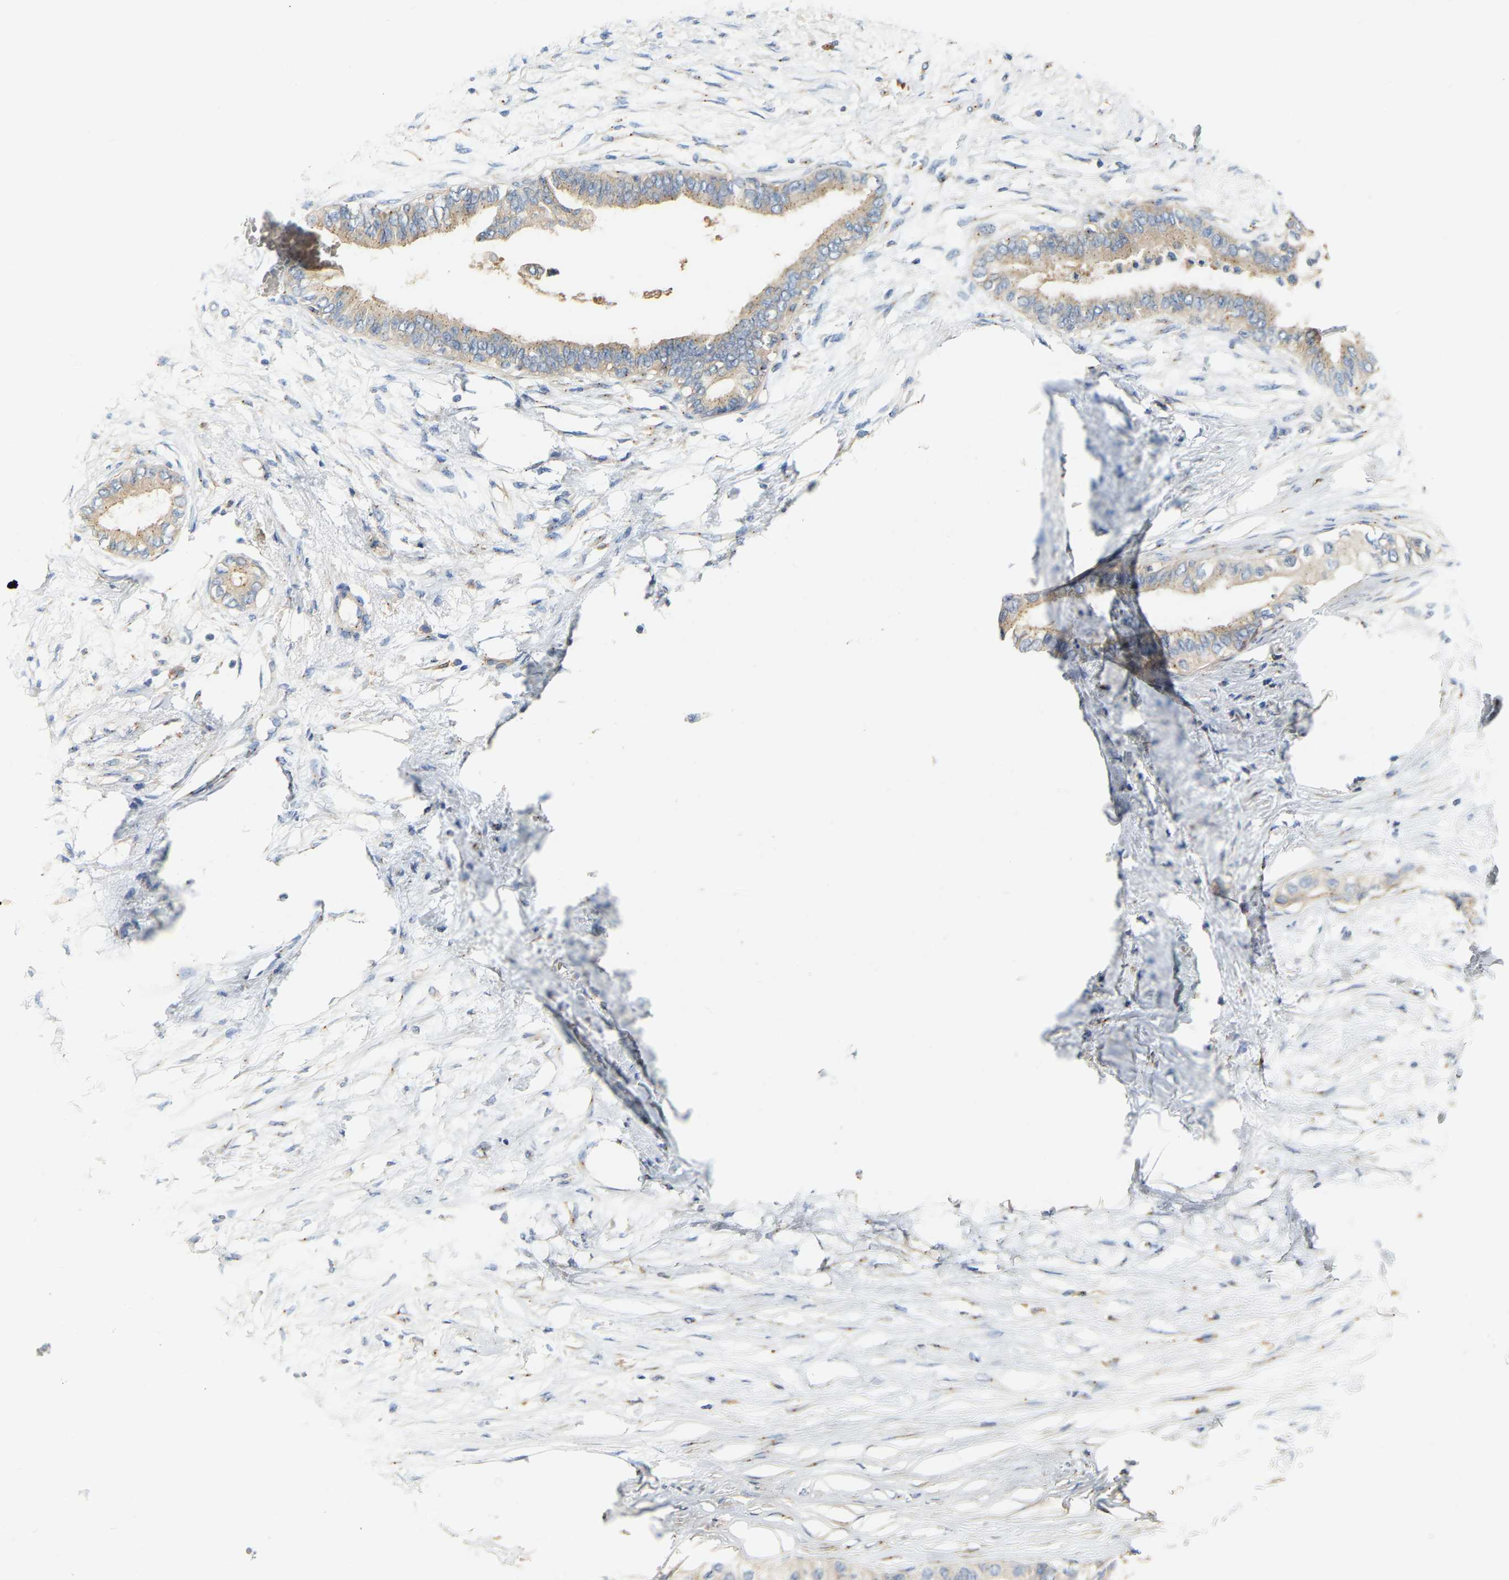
{"staining": {"intensity": "weak", "quantity": ">75%", "location": "cytoplasmic/membranous"}, "tissue": "pancreatic cancer", "cell_type": "Tumor cells", "image_type": "cancer", "snomed": [{"axis": "morphology", "description": "Normal tissue, NOS"}, {"axis": "morphology", "description": "Adenocarcinoma, NOS"}, {"axis": "topography", "description": "Pancreas"}, {"axis": "topography", "description": "Duodenum"}], "caption": "High-magnification brightfield microscopy of pancreatic cancer stained with DAB (brown) and counterstained with hematoxylin (blue). tumor cells exhibit weak cytoplasmic/membranous expression is present in approximately>75% of cells. Using DAB (brown) and hematoxylin (blue) stains, captured at high magnification using brightfield microscopy.", "gene": "PCNT", "patient": {"sex": "female", "age": 60}}